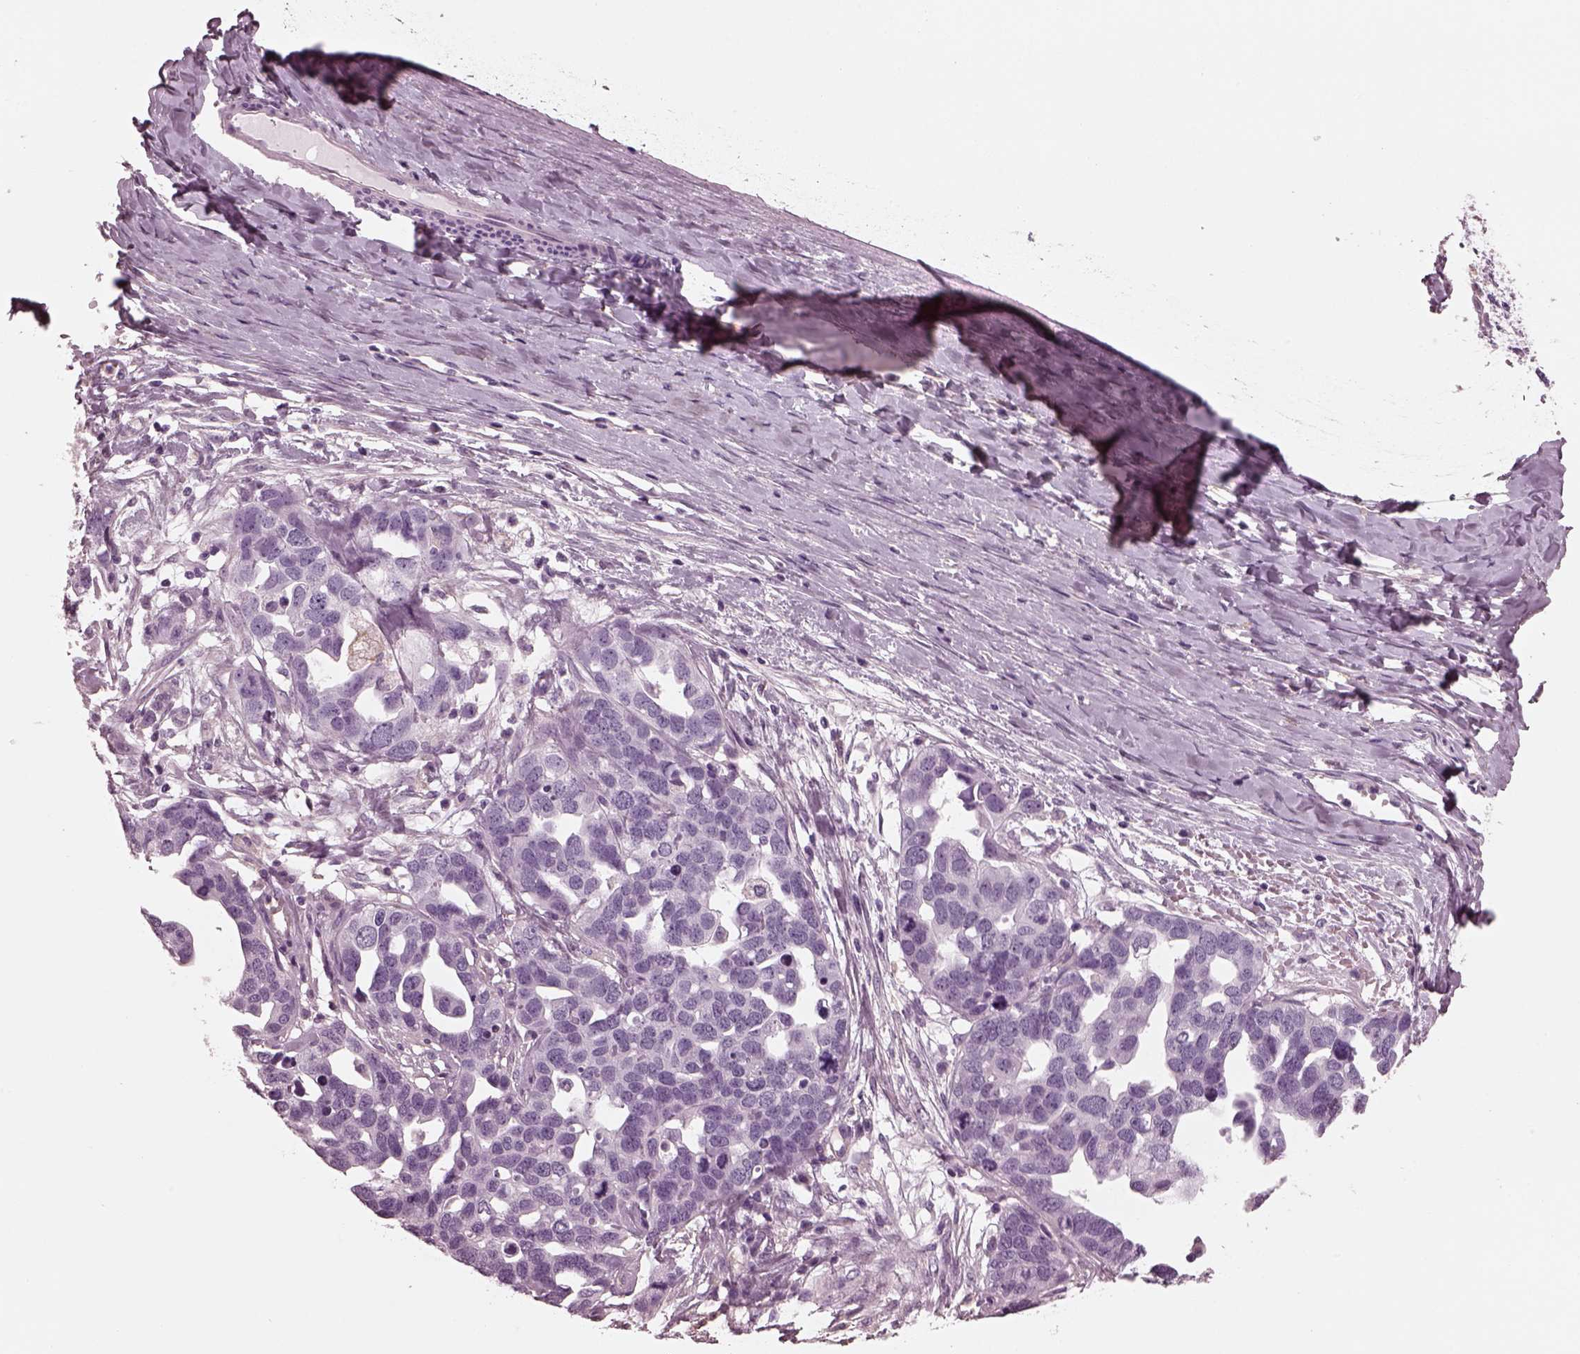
{"staining": {"intensity": "negative", "quantity": "none", "location": "none"}, "tissue": "ovarian cancer", "cell_type": "Tumor cells", "image_type": "cancer", "snomed": [{"axis": "morphology", "description": "Cystadenocarcinoma, serous, NOS"}, {"axis": "topography", "description": "Ovary"}], "caption": "DAB (3,3'-diaminobenzidine) immunohistochemical staining of ovarian serous cystadenocarcinoma reveals no significant positivity in tumor cells.", "gene": "CGA", "patient": {"sex": "female", "age": 54}}